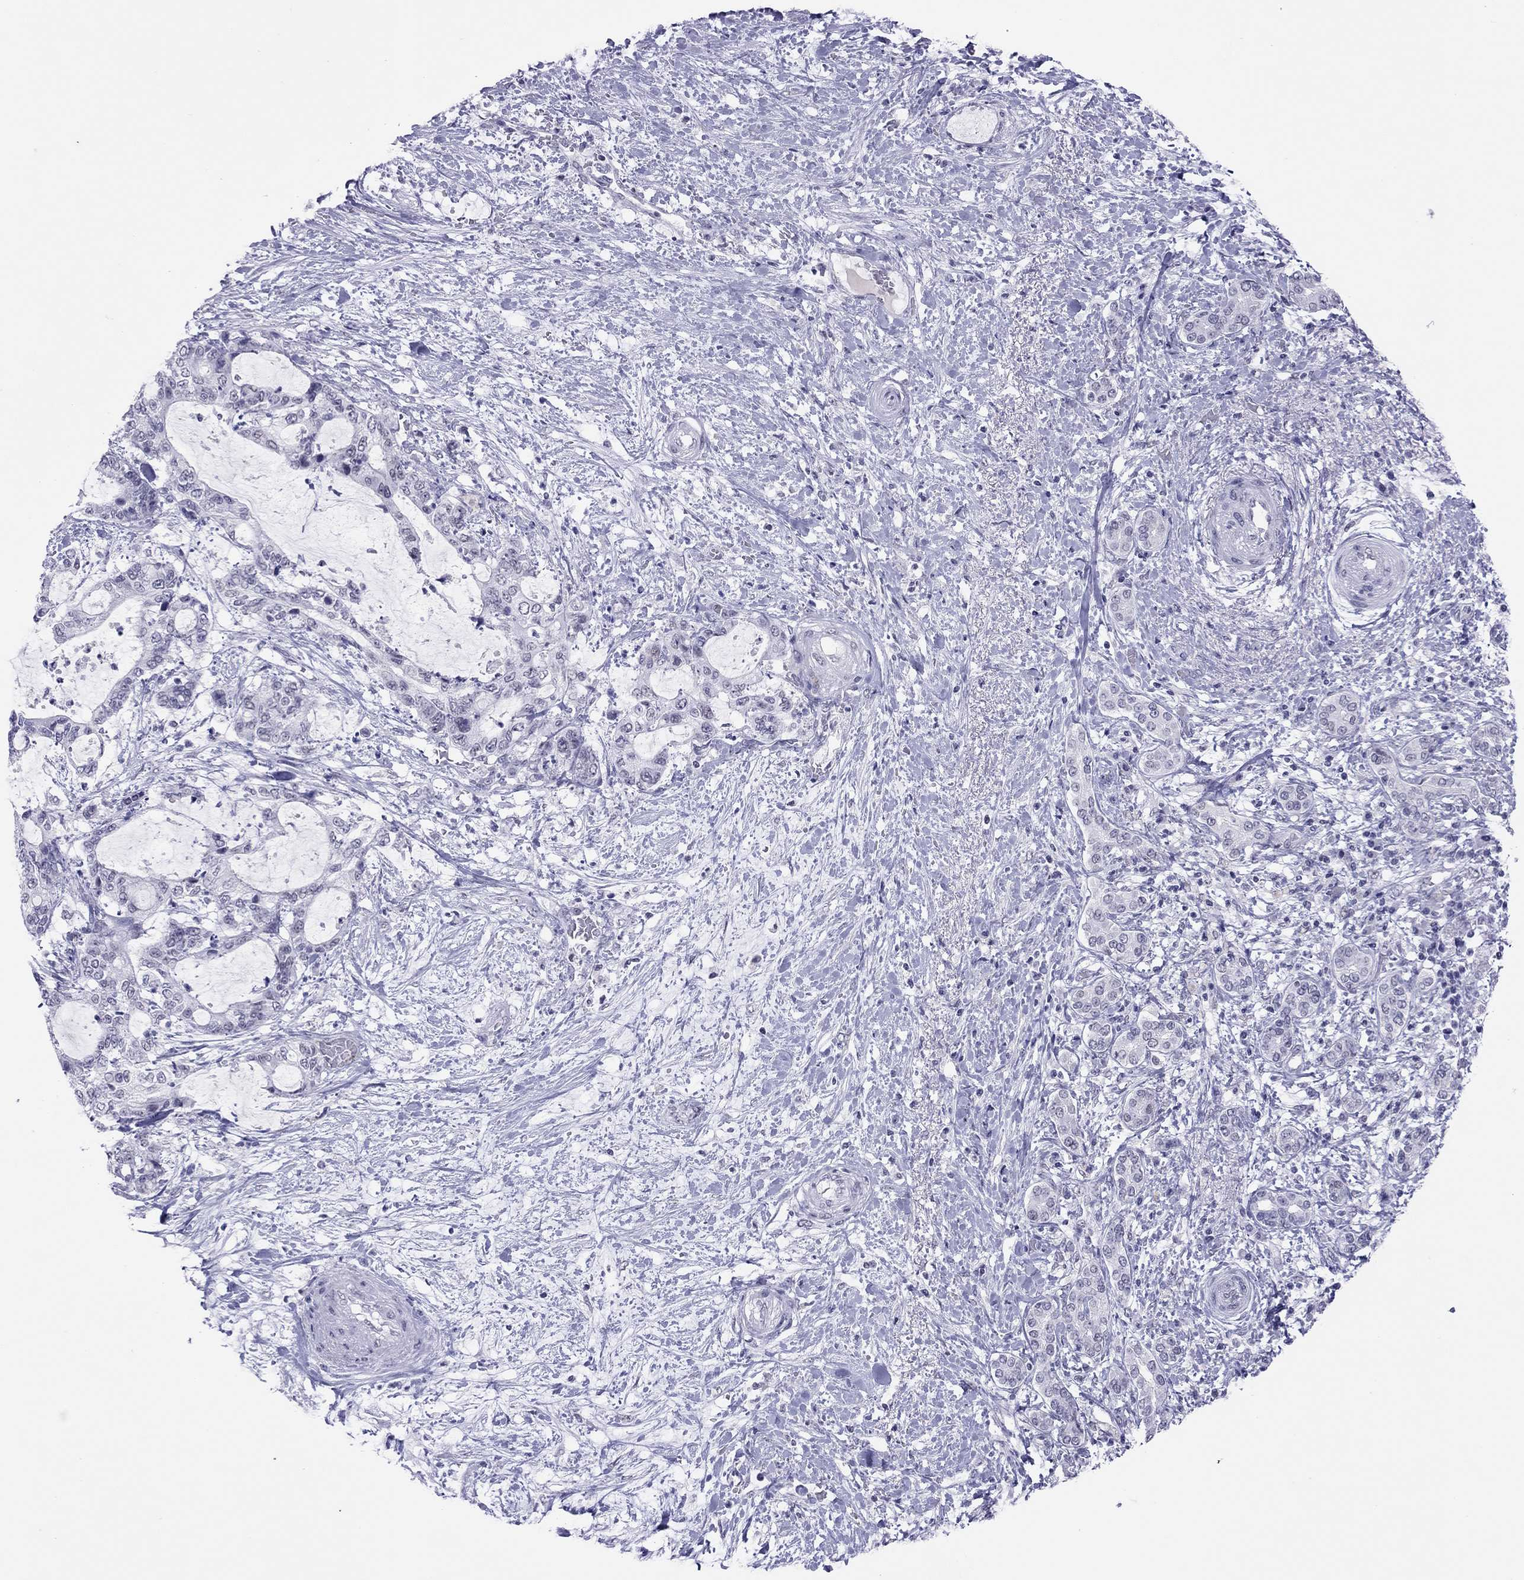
{"staining": {"intensity": "negative", "quantity": "none", "location": "none"}, "tissue": "liver cancer", "cell_type": "Tumor cells", "image_type": "cancer", "snomed": [{"axis": "morphology", "description": "Normal tissue, NOS"}, {"axis": "morphology", "description": "Cholangiocarcinoma"}, {"axis": "topography", "description": "Liver"}, {"axis": "topography", "description": "Peripheral nerve tissue"}], "caption": "IHC micrograph of neoplastic tissue: human liver cancer (cholangiocarcinoma) stained with DAB (3,3'-diaminobenzidine) demonstrates no significant protein expression in tumor cells.", "gene": "JHY", "patient": {"sex": "female", "age": 73}}